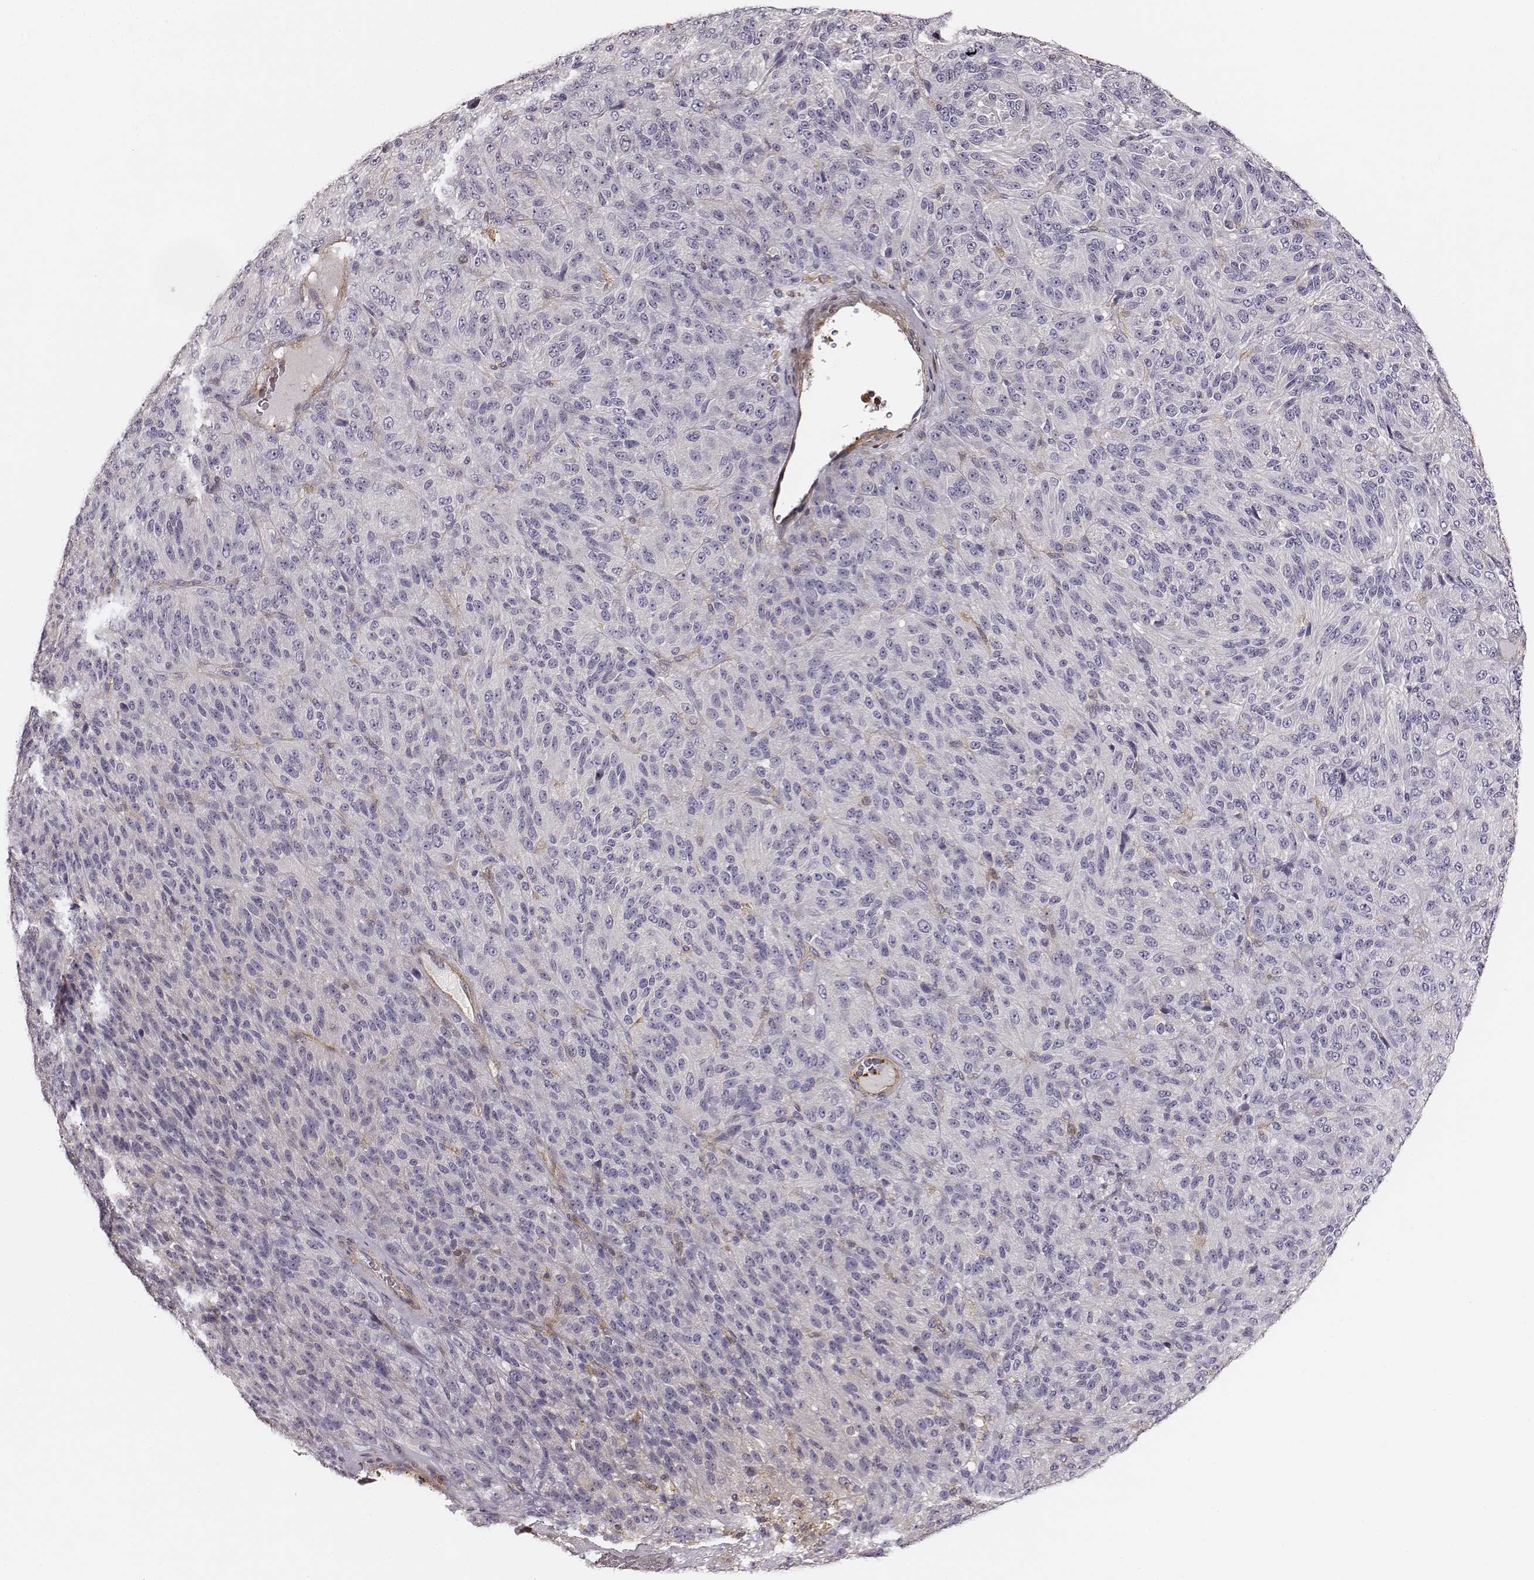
{"staining": {"intensity": "negative", "quantity": "none", "location": "none"}, "tissue": "melanoma", "cell_type": "Tumor cells", "image_type": "cancer", "snomed": [{"axis": "morphology", "description": "Malignant melanoma, Metastatic site"}, {"axis": "topography", "description": "Brain"}], "caption": "Tumor cells show no significant staining in malignant melanoma (metastatic site).", "gene": "ZYX", "patient": {"sex": "female", "age": 56}}